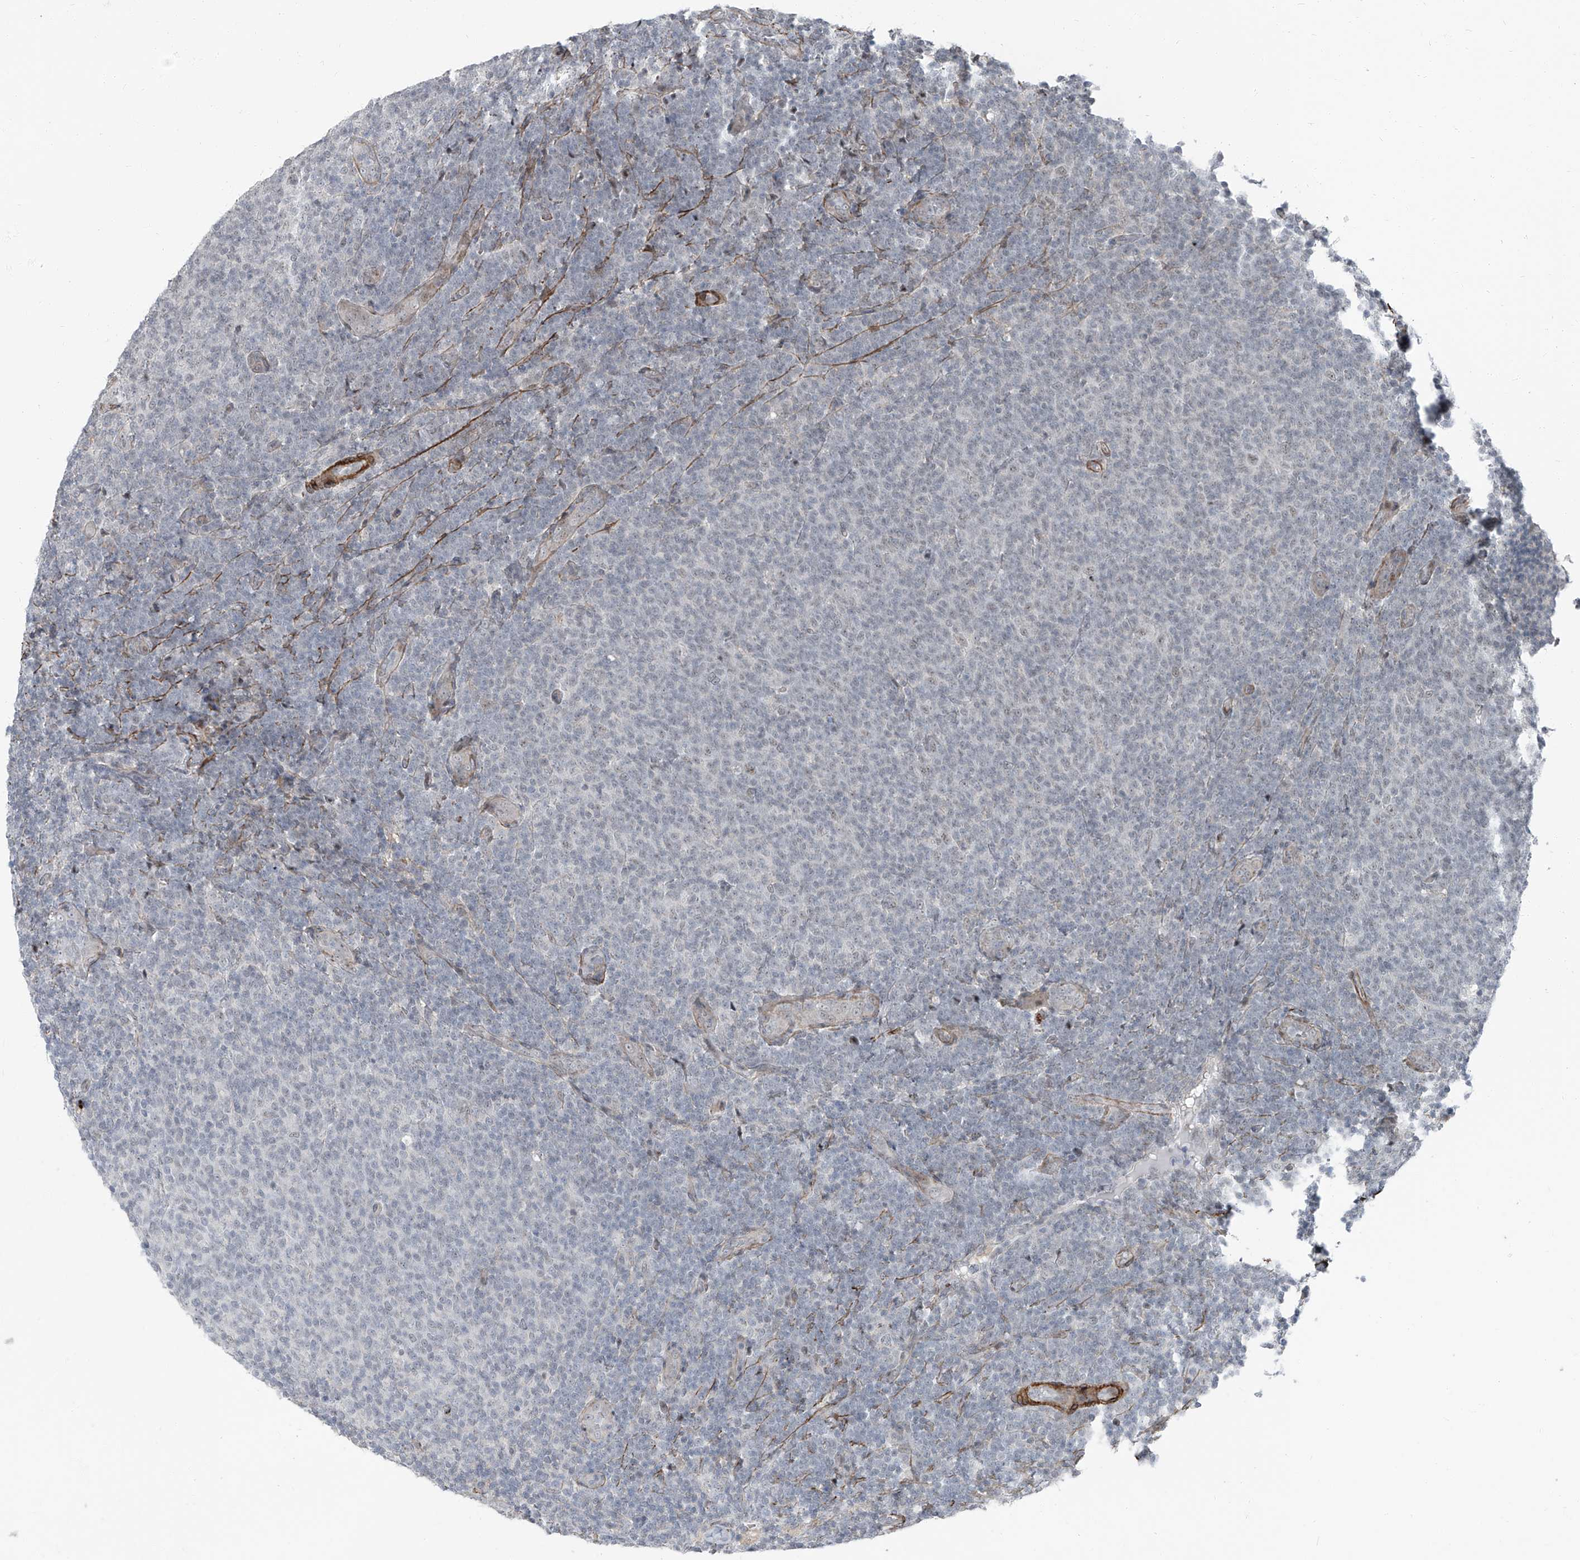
{"staining": {"intensity": "negative", "quantity": "none", "location": "none"}, "tissue": "lymphoma", "cell_type": "Tumor cells", "image_type": "cancer", "snomed": [{"axis": "morphology", "description": "Malignant lymphoma, non-Hodgkin's type, Low grade"}, {"axis": "topography", "description": "Lymph node"}], "caption": "This is an immunohistochemistry (IHC) histopathology image of human malignant lymphoma, non-Hodgkin's type (low-grade). There is no expression in tumor cells.", "gene": "TXLNB", "patient": {"sex": "male", "age": 66}}